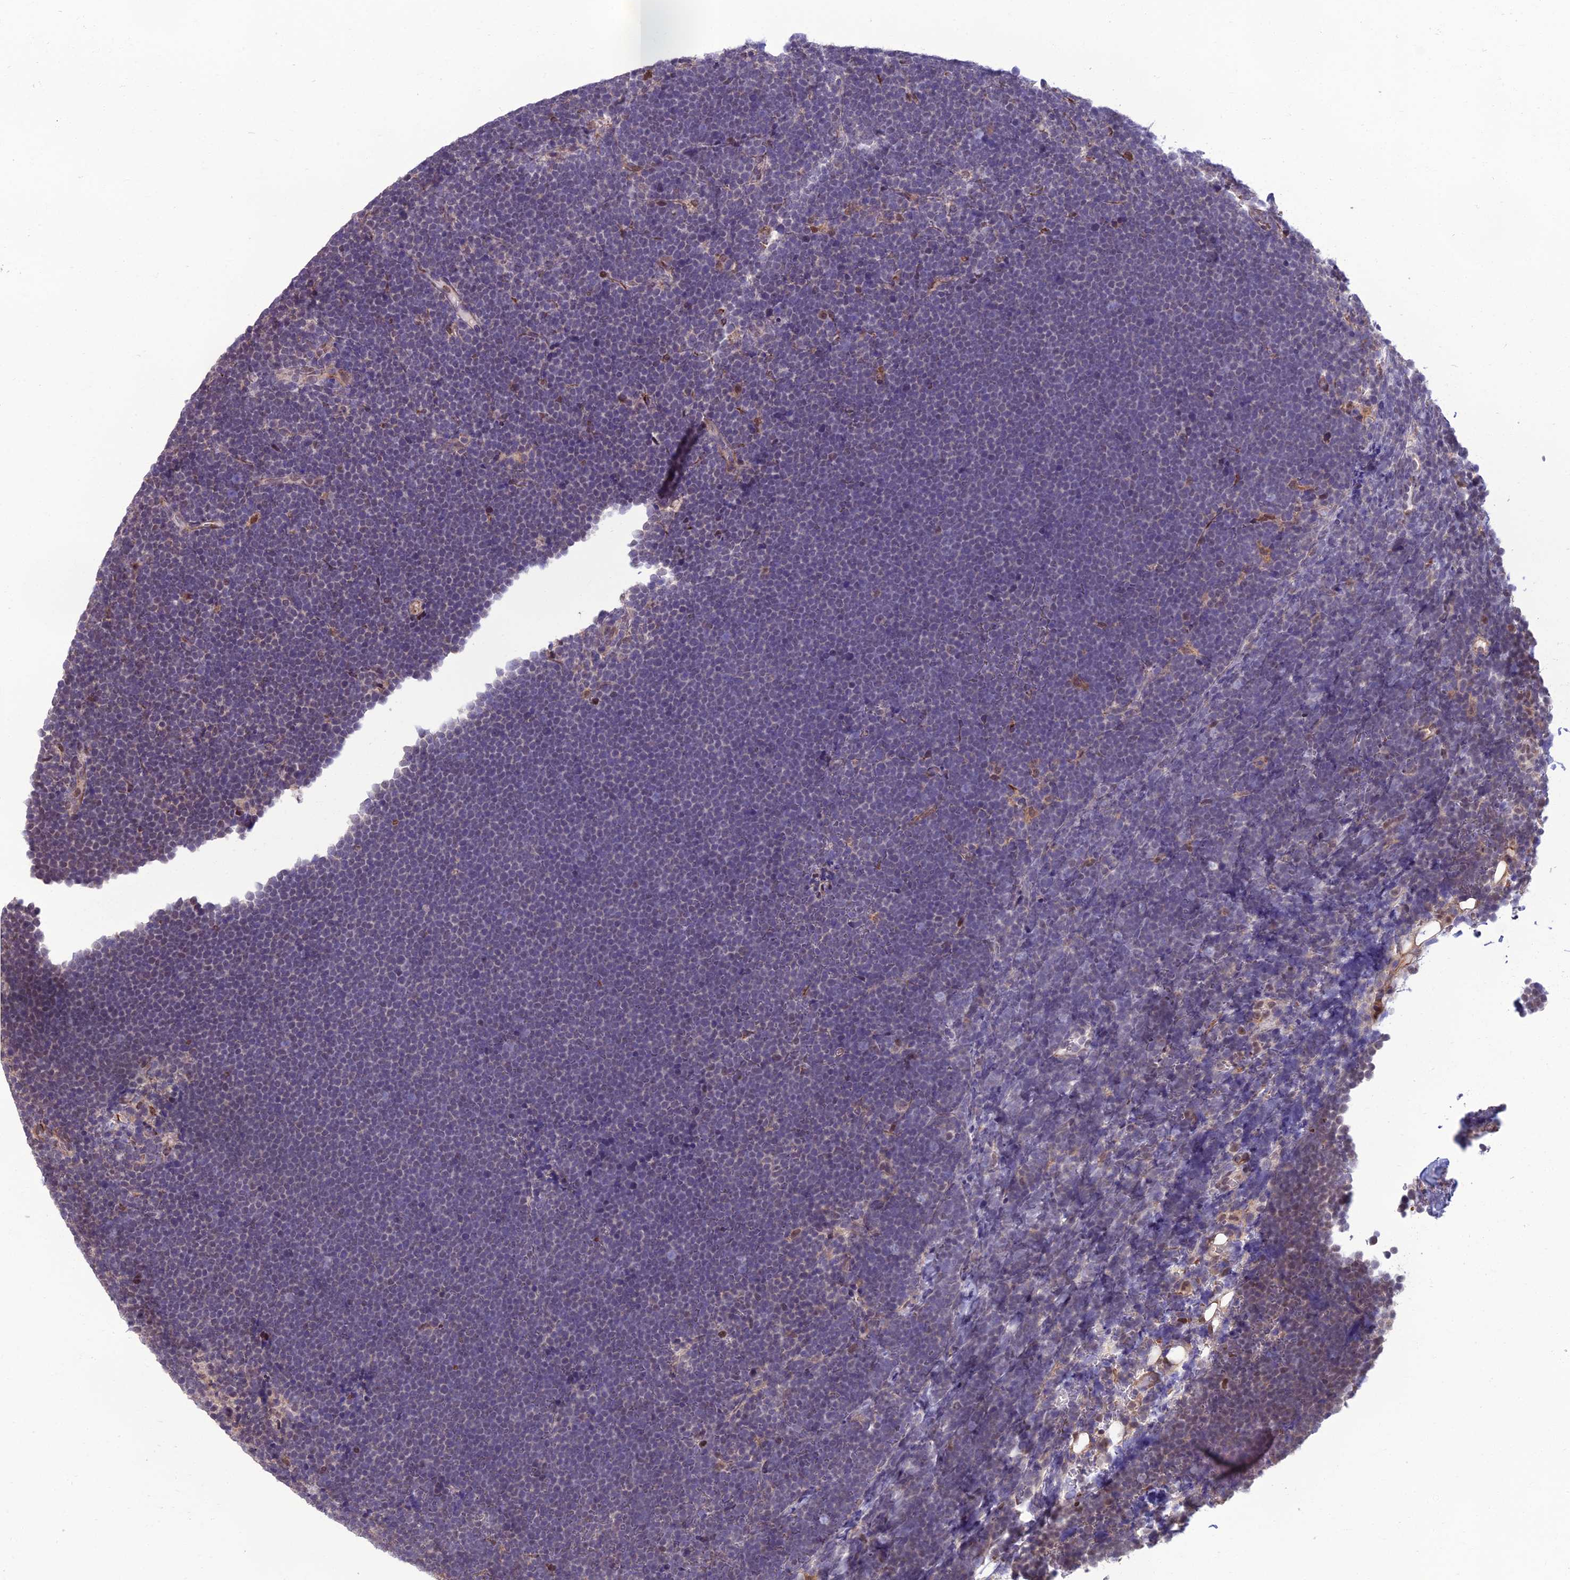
{"staining": {"intensity": "negative", "quantity": "none", "location": "none"}, "tissue": "lymphoma", "cell_type": "Tumor cells", "image_type": "cancer", "snomed": [{"axis": "morphology", "description": "Malignant lymphoma, non-Hodgkin's type, High grade"}, {"axis": "topography", "description": "Lymph node"}], "caption": "High-grade malignant lymphoma, non-Hodgkin's type was stained to show a protein in brown. There is no significant positivity in tumor cells. (Brightfield microscopy of DAB (3,3'-diaminobenzidine) immunohistochemistry at high magnification).", "gene": "NR4A3", "patient": {"sex": "male", "age": 13}}